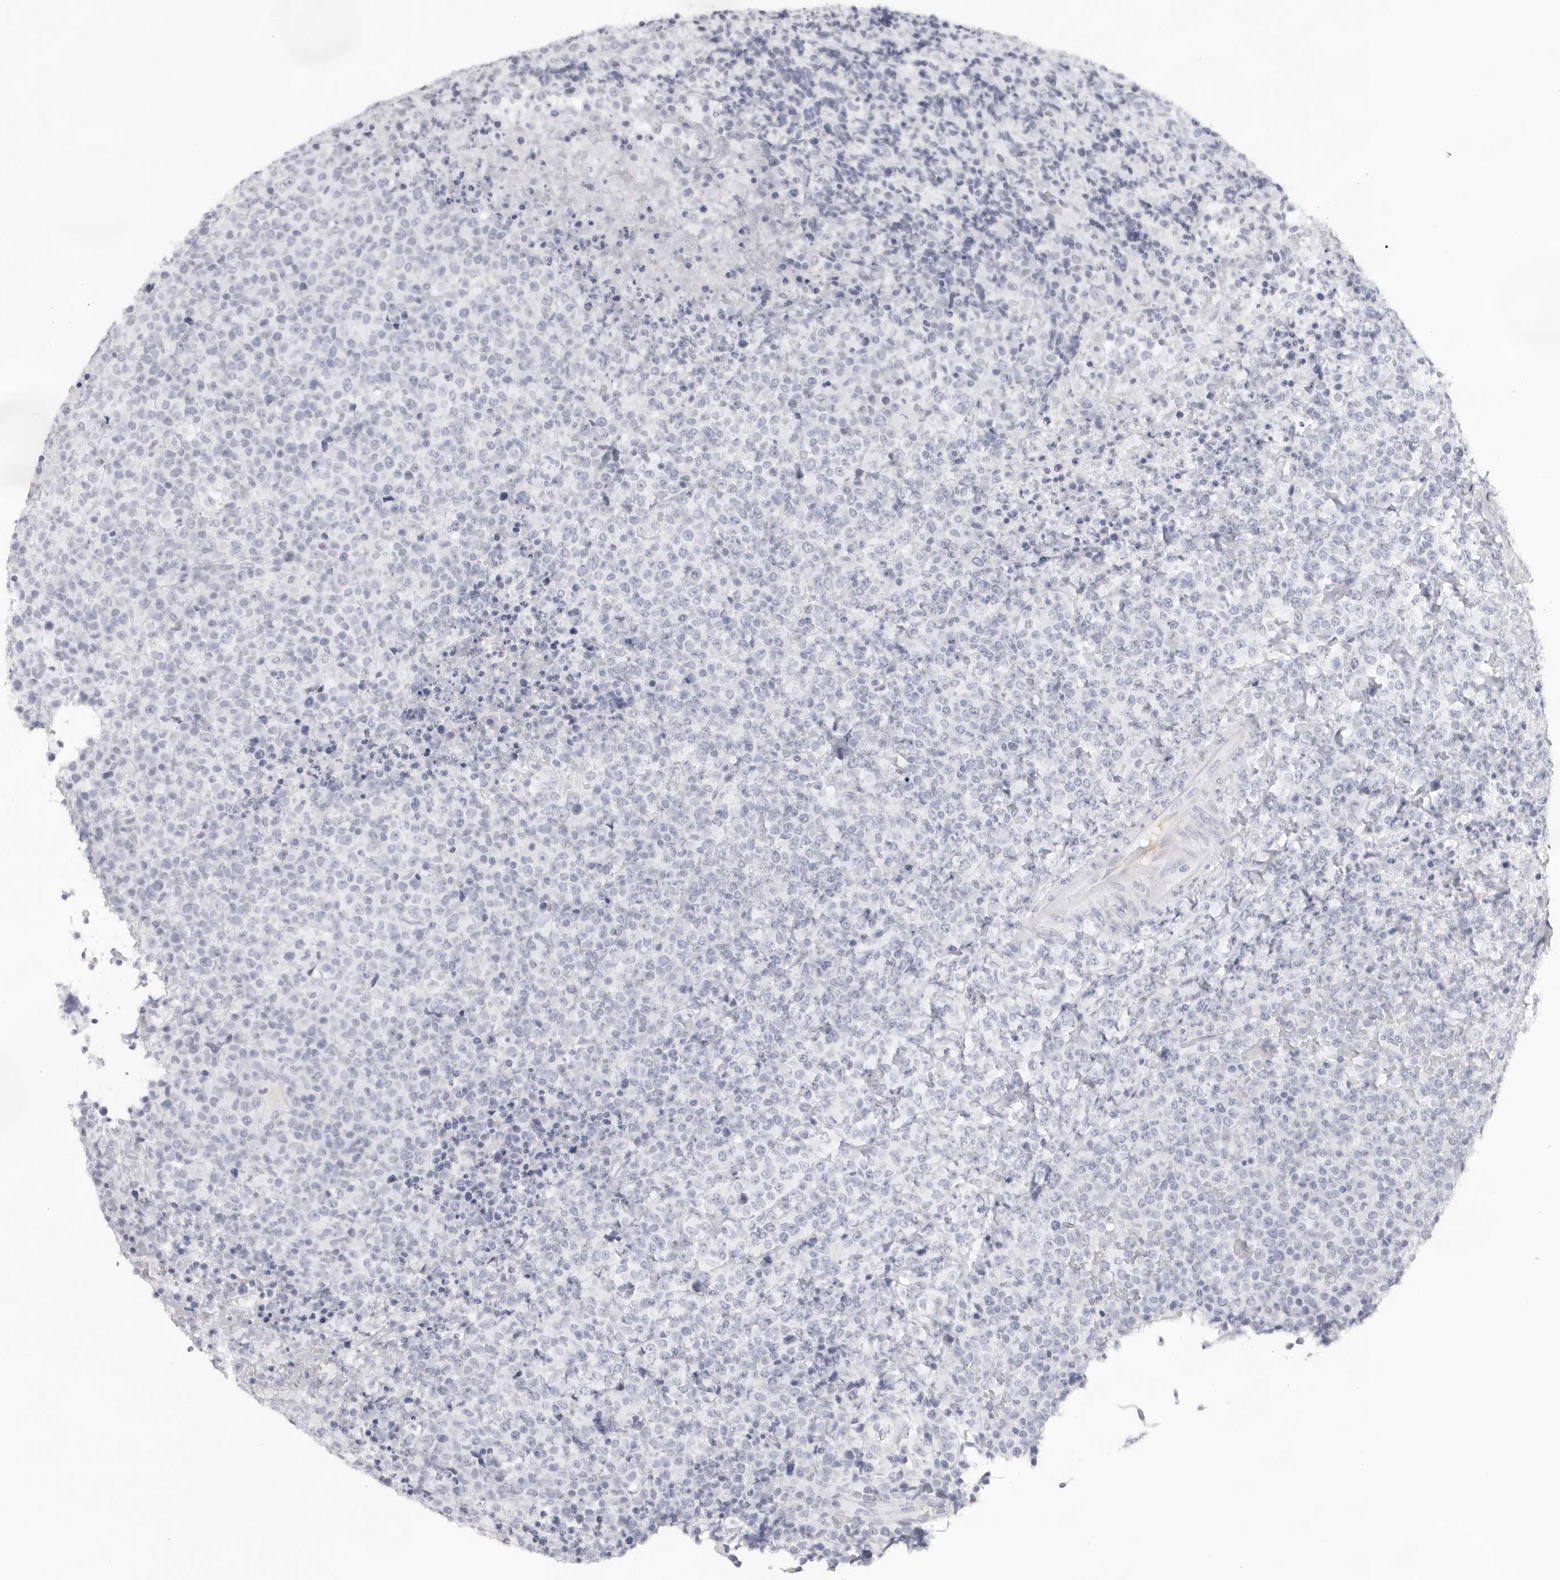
{"staining": {"intensity": "negative", "quantity": "none", "location": "none"}, "tissue": "lymphoma", "cell_type": "Tumor cells", "image_type": "cancer", "snomed": [{"axis": "morphology", "description": "Malignant lymphoma, non-Hodgkin's type, High grade"}, {"axis": "topography", "description": "Lymph node"}], "caption": "IHC of lymphoma shows no staining in tumor cells. The staining is performed using DAB (3,3'-diaminobenzidine) brown chromogen with nuclei counter-stained in using hematoxylin.", "gene": "KLK12", "patient": {"sex": "male", "age": 13}}